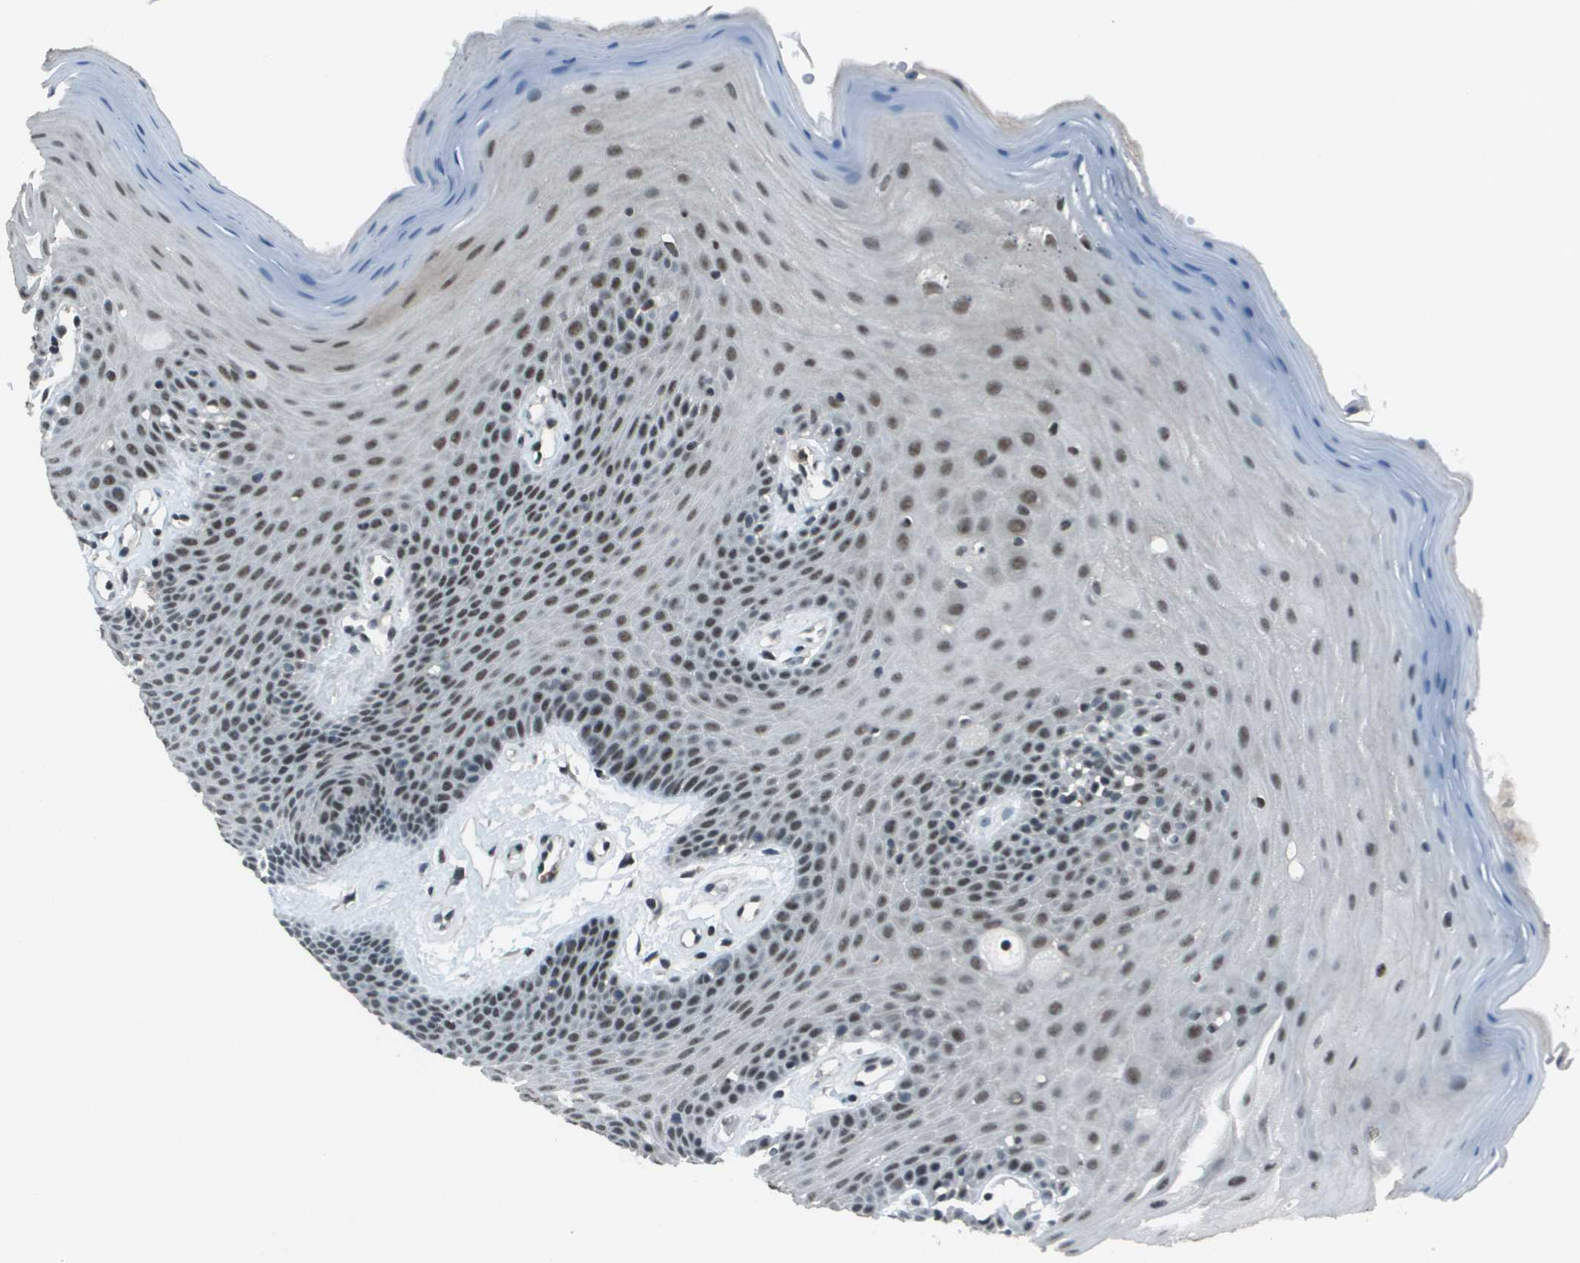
{"staining": {"intensity": "weak", "quantity": "25%-75%", "location": "nuclear"}, "tissue": "oral mucosa", "cell_type": "Squamous epithelial cells", "image_type": "normal", "snomed": [{"axis": "morphology", "description": "Normal tissue, NOS"}, {"axis": "morphology", "description": "Squamous cell carcinoma, NOS"}, {"axis": "topography", "description": "Skeletal muscle"}, {"axis": "topography", "description": "Adipose tissue"}, {"axis": "topography", "description": "Vascular tissue"}, {"axis": "topography", "description": "Oral tissue"}, {"axis": "topography", "description": "Peripheral nerve tissue"}, {"axis": "topography", "description": "Head-Neck"}], "caption": "Protein expression by immunohistochemistry (IHC) reveals weak nuclear expression in about 25%-75% of squamous epithelial cells in benign oral mucosa. Immunohistochemistry stains the protein in brown and the nuclei are stained blue.", "gene": "DEPDC1", "patient": {"sex": "male", "age": 71}}